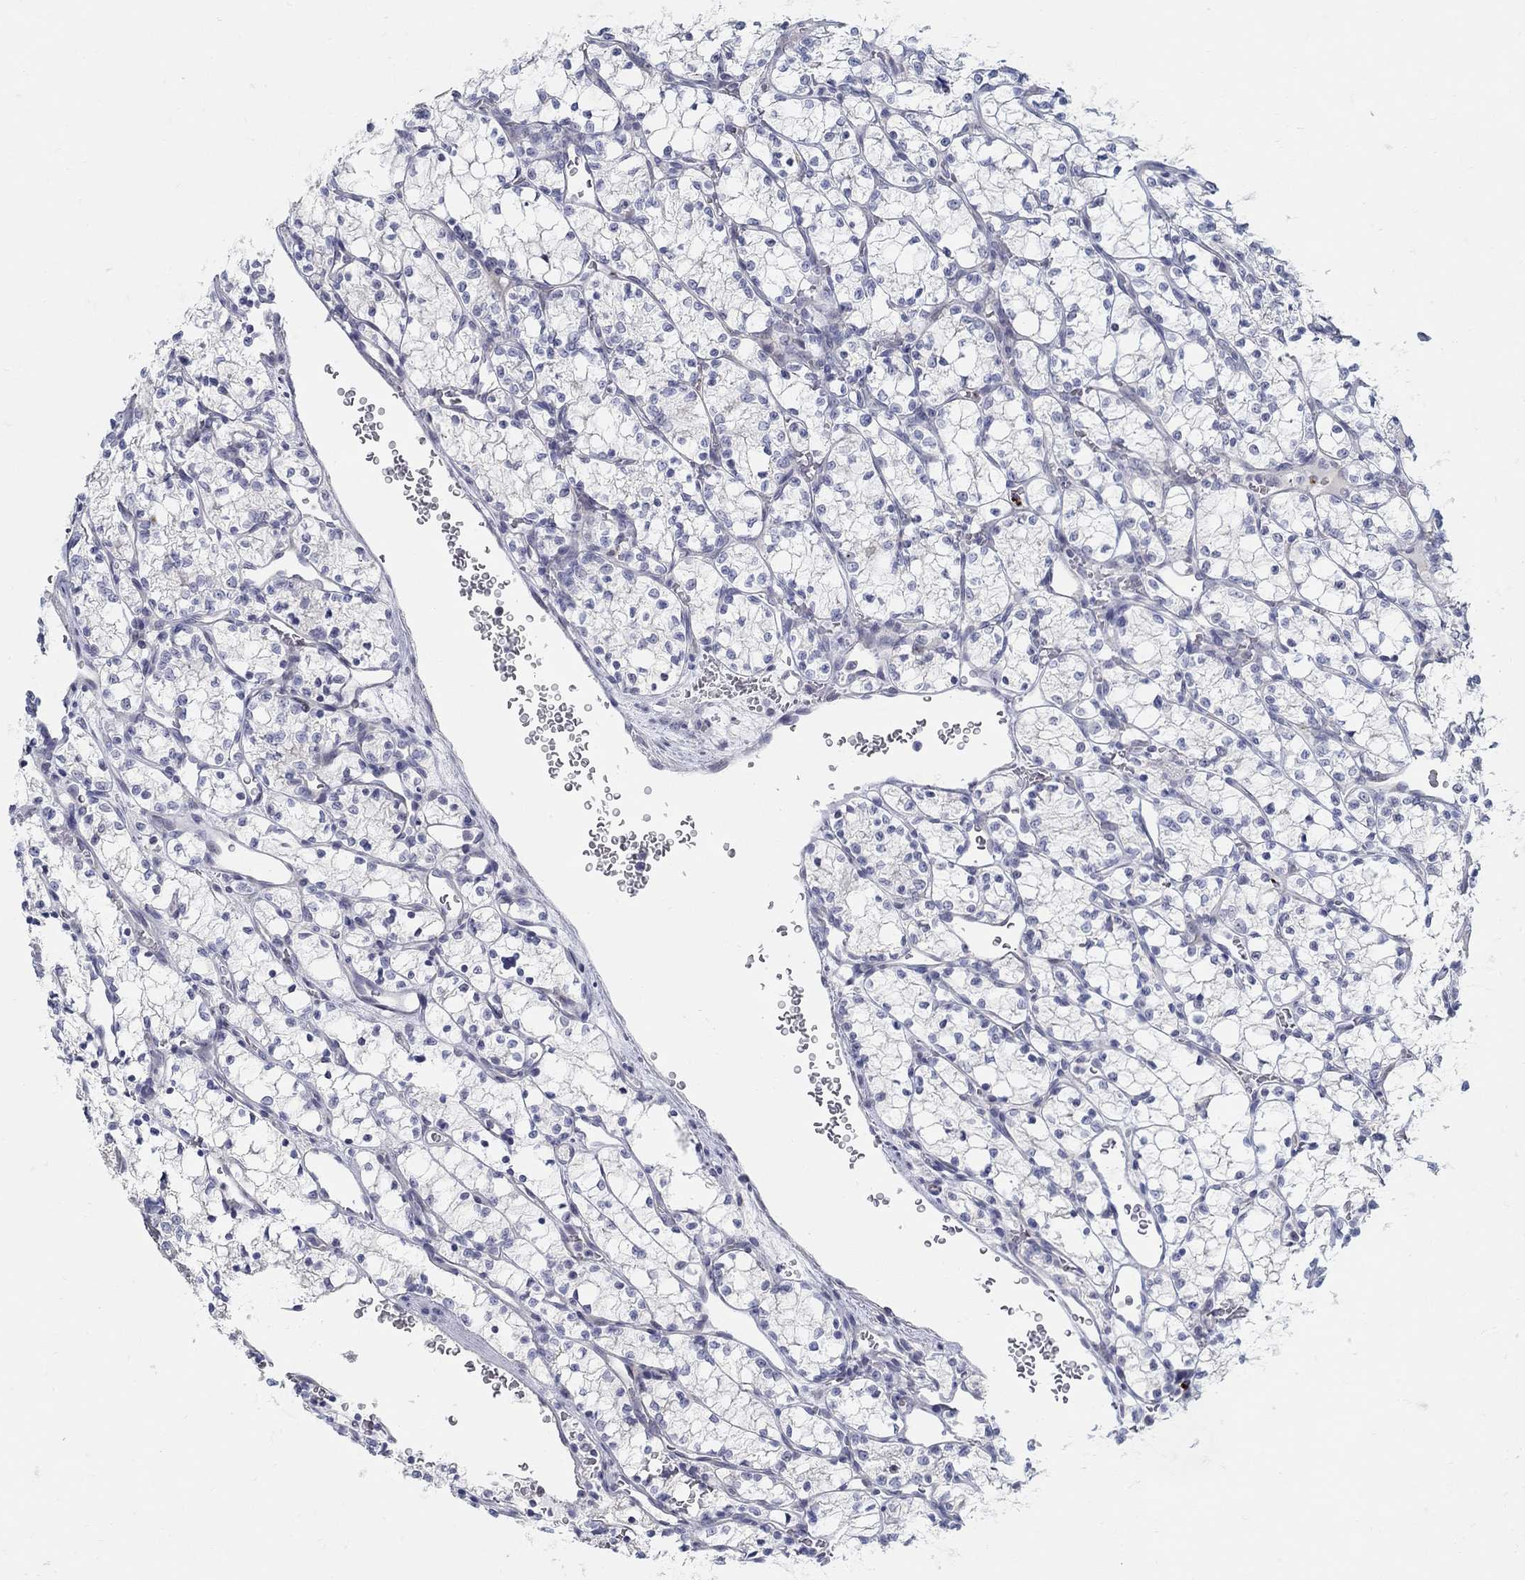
{"staining": {"intensity": "negative", "quantity": "none", "location": "none"}, "tissue": "renal cancer", "cell_type": "Tumor cells", "image_type": "cancer", "snomed": [{"axis": "morphology", "description": "Adenocarcinoma, NOS"}, {"axis": "topography", "description": "Kidney"}], "caption": "A micrograph of human adenocarcinoma (renal) is negative for staining in tumor cells.", "gene": "ANO7", "patient": {"sex": "female", "age": 69}}